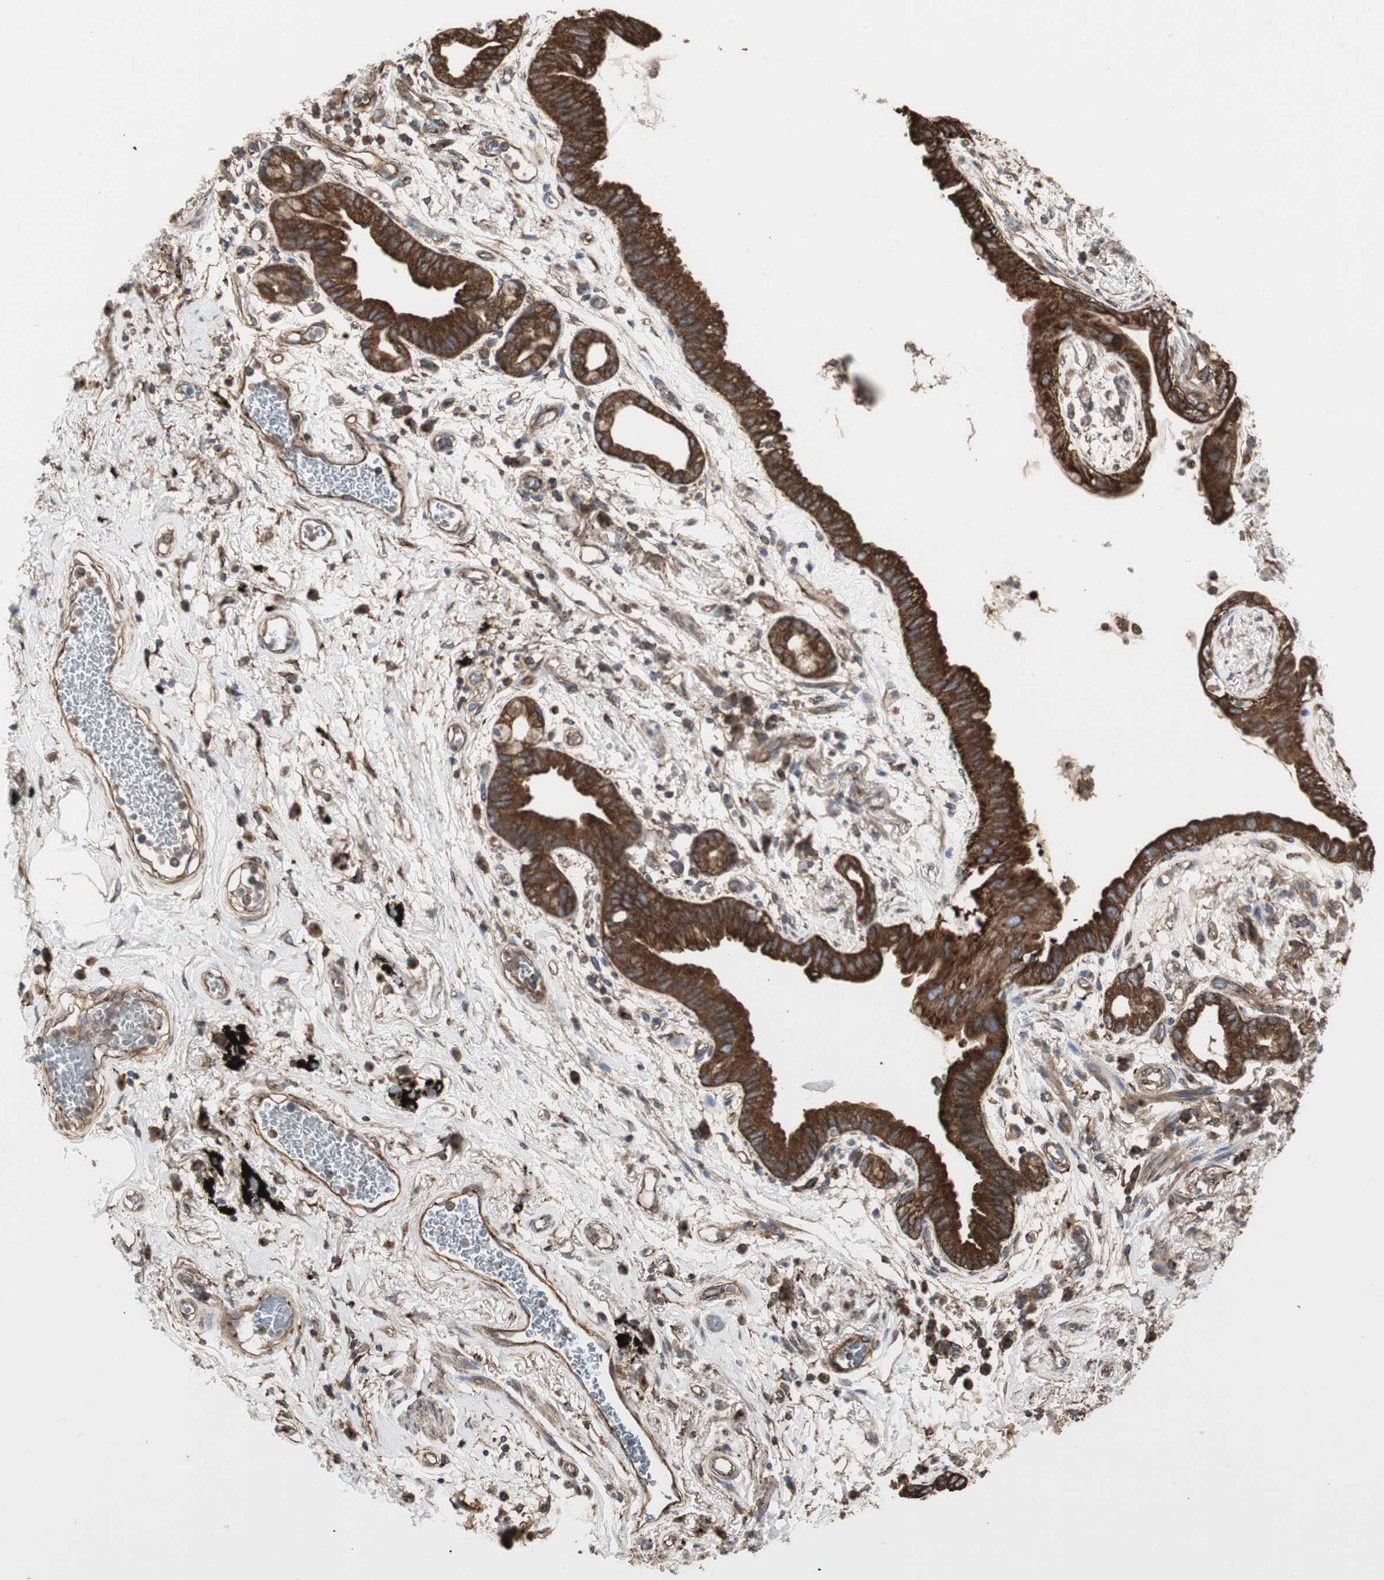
{"staining": {"intensity": "strong", "quantity": ">75%", "location": "cytoplasmic/membranous"}, "tissue": "lung cancer", "cell_type": "Tumor cells", "image_type": "cancer", "snomed": [{"axis": "morphology", "description": "Adenocarcinoma, NOS"}, {"axis": "topography", "description": "Lung"}], "caption": "Lung cancer stained with DAB (3,3'-diaminobenzidine) immunohistochemistry reveals high levels of strong cytoplasmic/membranous expression in approximately >75% of tumor cells. (DAB IHC with brightfield microscopy, high magnification).", "gene": "H6PD", "patient": {"sex": "female", "age": 70}}